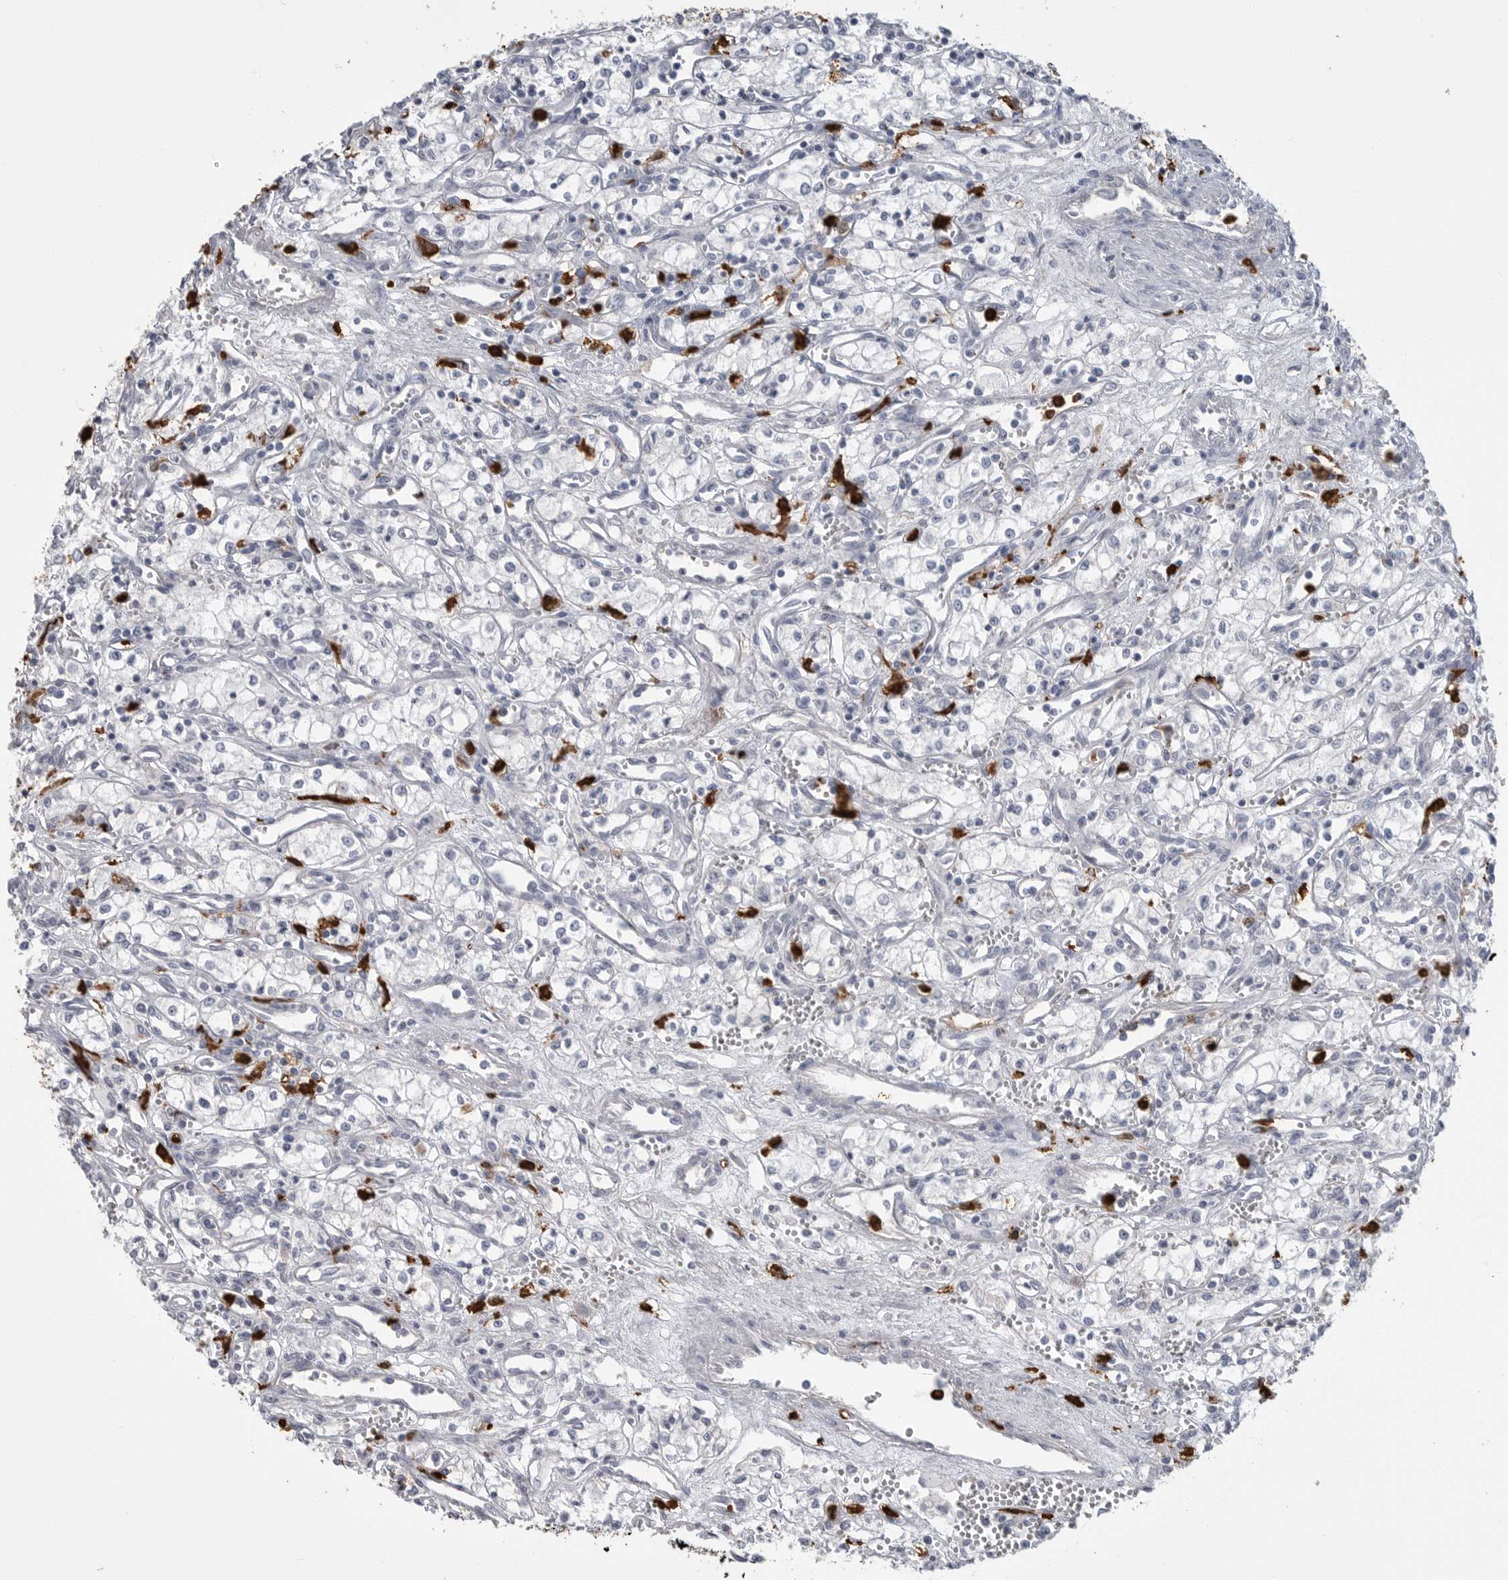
{"staining": {"intensity": "negative", "quantity": "none", "location": "none"}, "tissue": "renal cancer", "cell_type": "Tumor cells", "image_type": "cancer", "snomed": [{"axis": "morphology", "description": "Adenocarcinoma, NOS"}, {"axis": "topography", "description": "Kidney"}], "caption": "Histopathology image shows no protein positivity in tumor cells of renal cancer (adenocarcinoma) tissue. (Stains: DAB (3,3'-diaminobenzidine) immunohistochemistry (IHC) with hematoxylin counter stain, Microscopy: brightfield microscopy at high magnification).", "gene": "CYB561D1", "patient": {"sex": "male", "age": 59}}